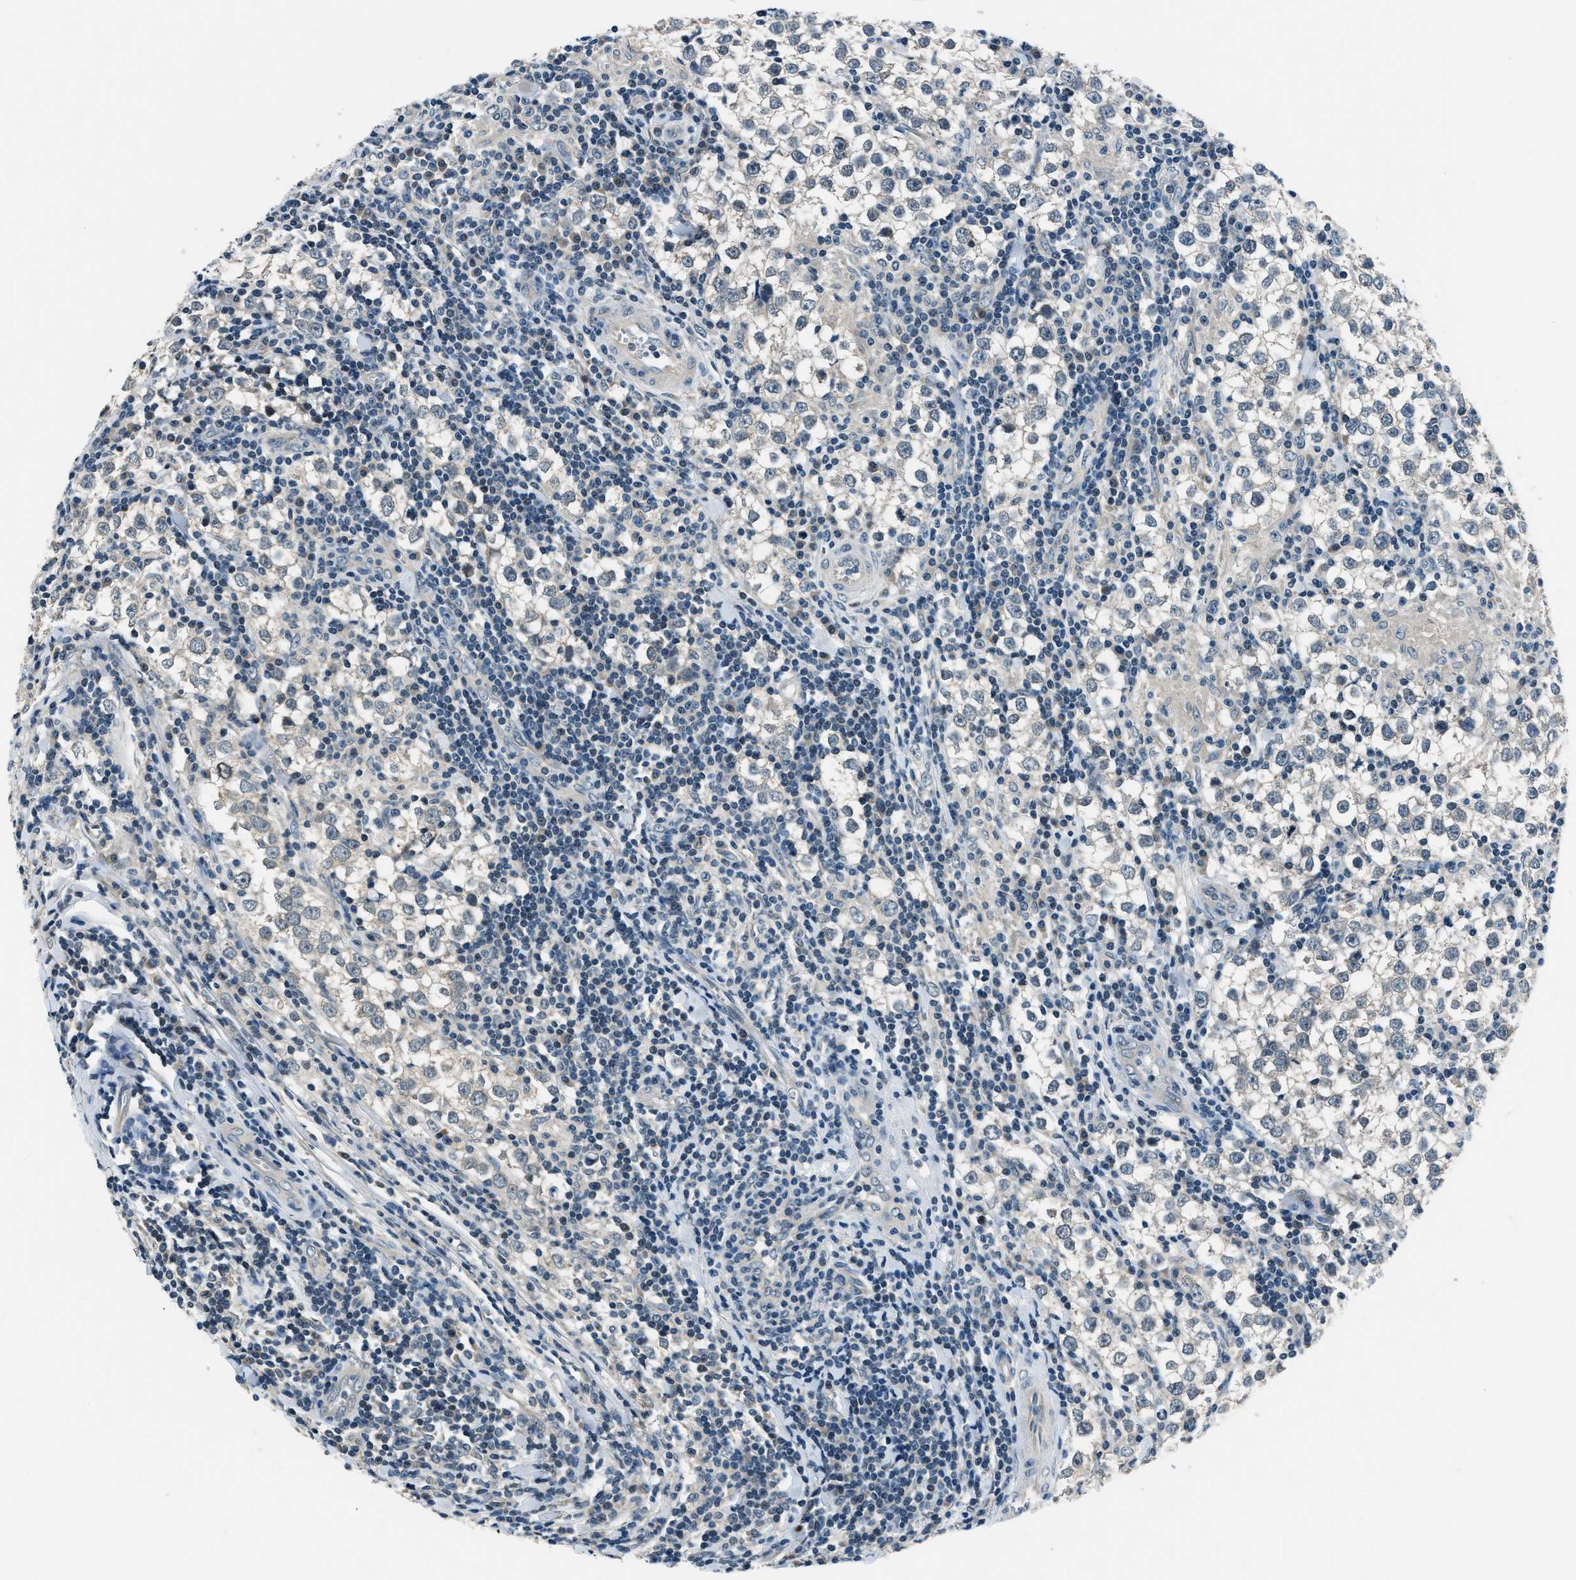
{"staining": {"intensity": "negative", "quantity": "none", "location": "none"}, "tissue": "testis cancer", "cell_type": "Tumor cells", "image_type": "cancer", "snomed": [{"axis": "morphology", "description": "Seminoma, NOS"}, {"axis": "morphology", "description": "Carcinoma, Embryonal, NOS"}, {"axis": "topography", "description": "Testis"}], "caption": "Immunohistochemical staining of human seminoma (testis) shows no significant positivity in tumor cells.", "gene": "NME8", "patient": {"sex": "male", "age": 52}}